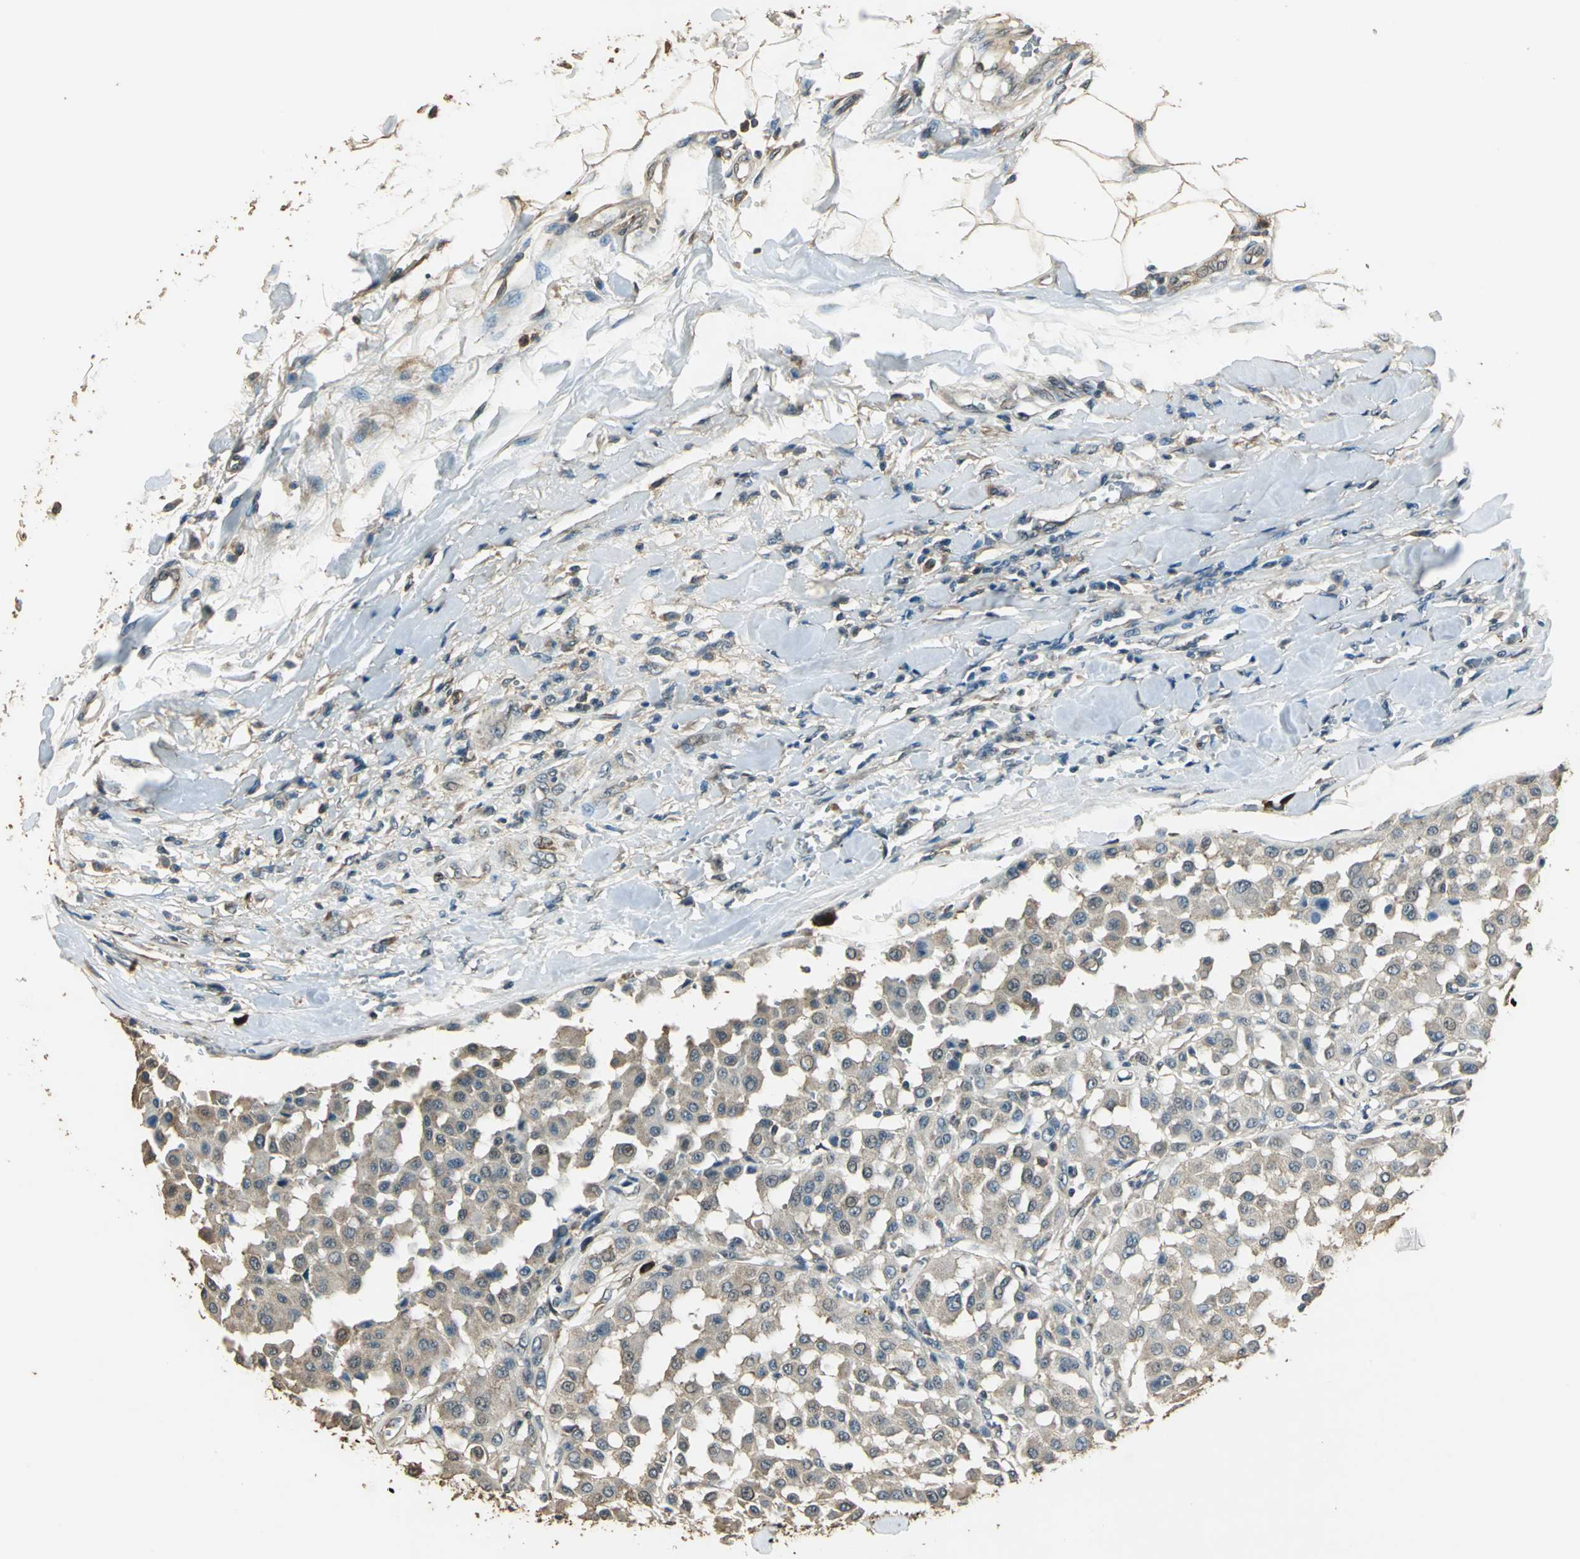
{"staining": {"intensity": "weak", "quantity": ">75%", "location": "cytoplasmic/membranous"}, "tissue": "melanoma", "cell_type": "Tumor cells", "image_type": "cancer", "snomed": [{"axis": "morphology", "description": "Malignant melanoma, Metastatic site"}, {"axis": "topography", "description": "Soft tissue"}], "caption": "Brown immunohistochemical staining in human melanoma displays weak cytoplasmic/membranous positivity in about >75% of tumor cells.", "gene": "TMPRSS4", "patient": {"sex": "male", "age": 41}}